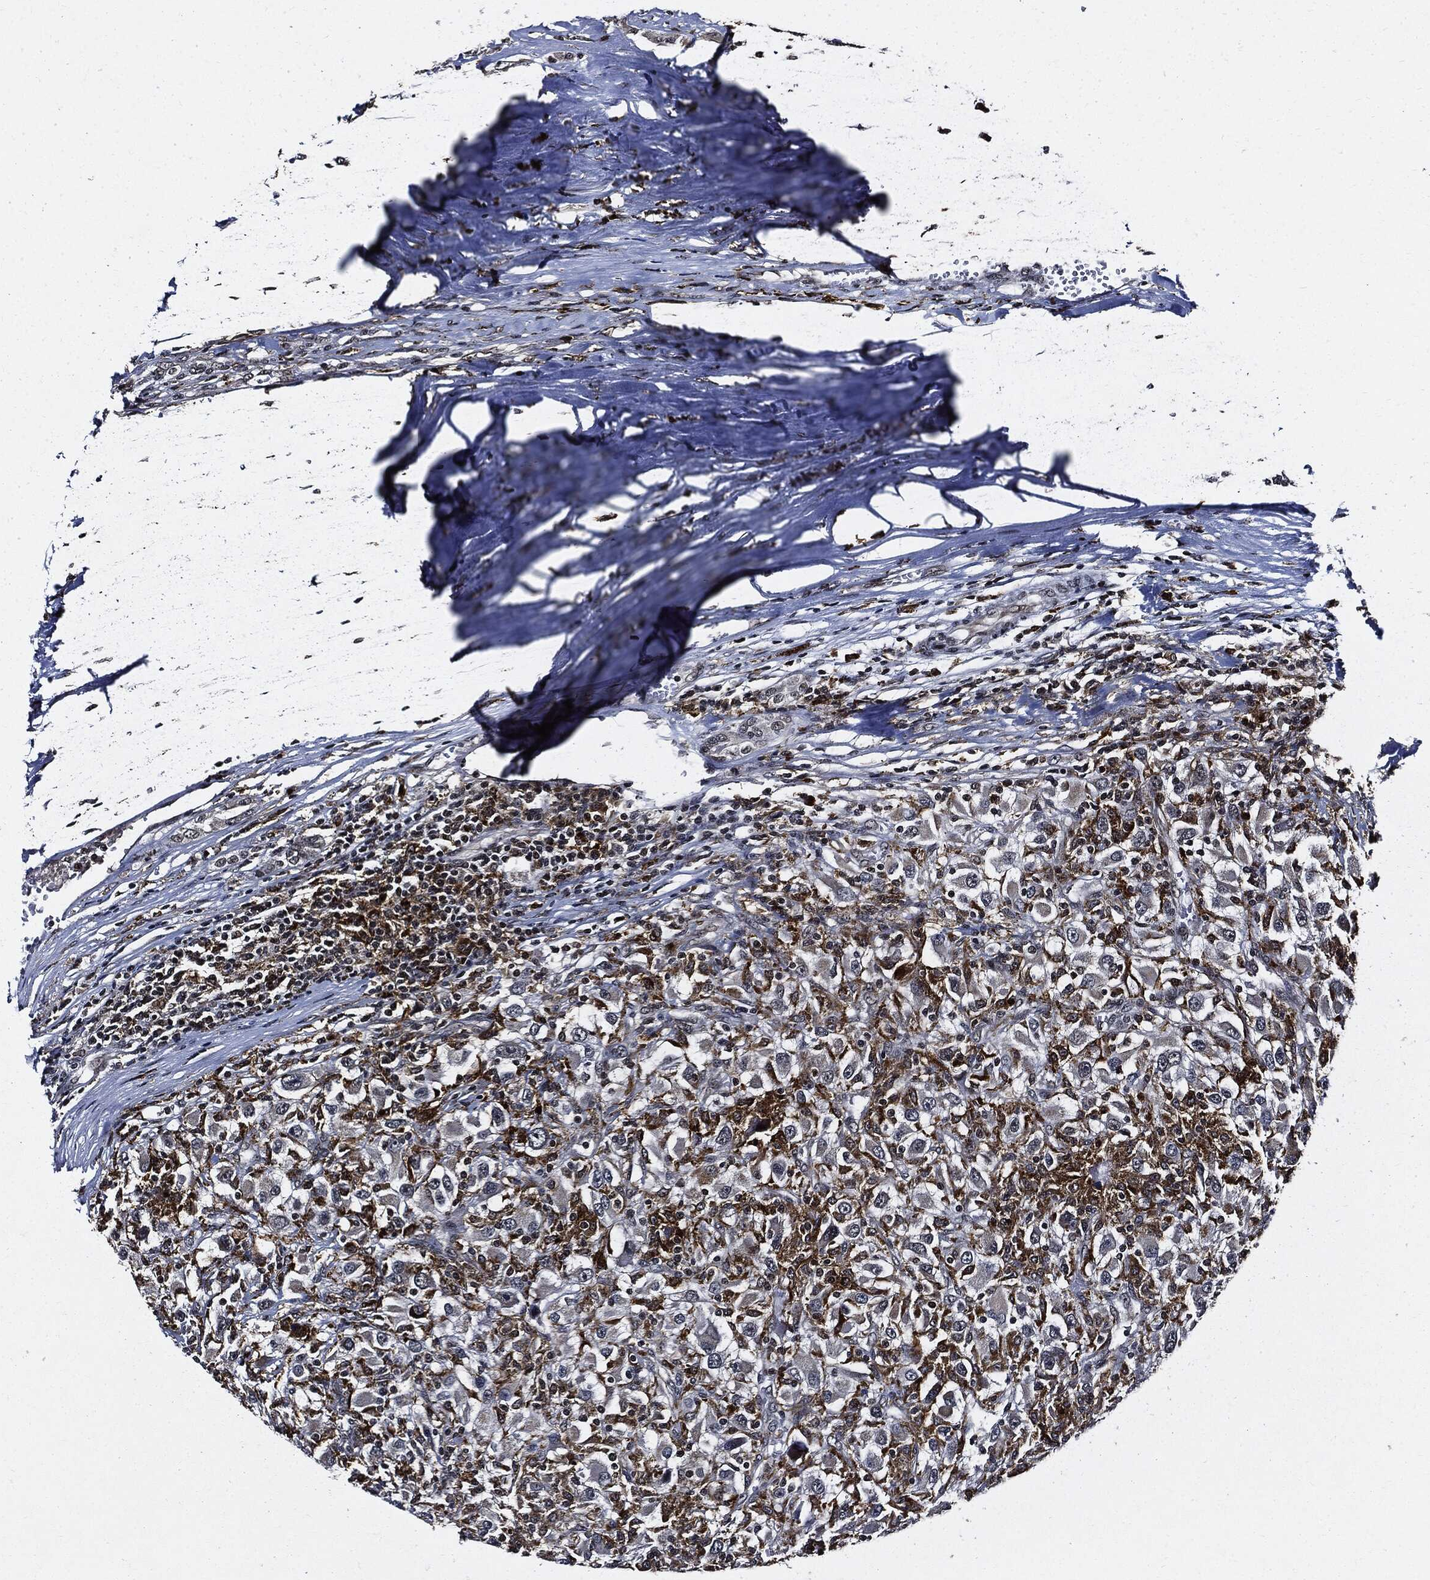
{"staining": {"intensity": "negative", "quantity": "none", "location": "none"}, "tissue": "renal cancer", "cell_type": "Tumor cells", "image_type": "cancer", "snomed": [{"axis": "morphology", "description": "Adenocarcinoma, NOS"}, {"axis": "topography", "description": "Kidney"}], "caption": "This is a photomicrograph of immunohistochemistry staining of renal cancer, which shows no positivity in tumor cells.", "gene": "SUGT1", "patient": {"sex": "female", "age": 67}}